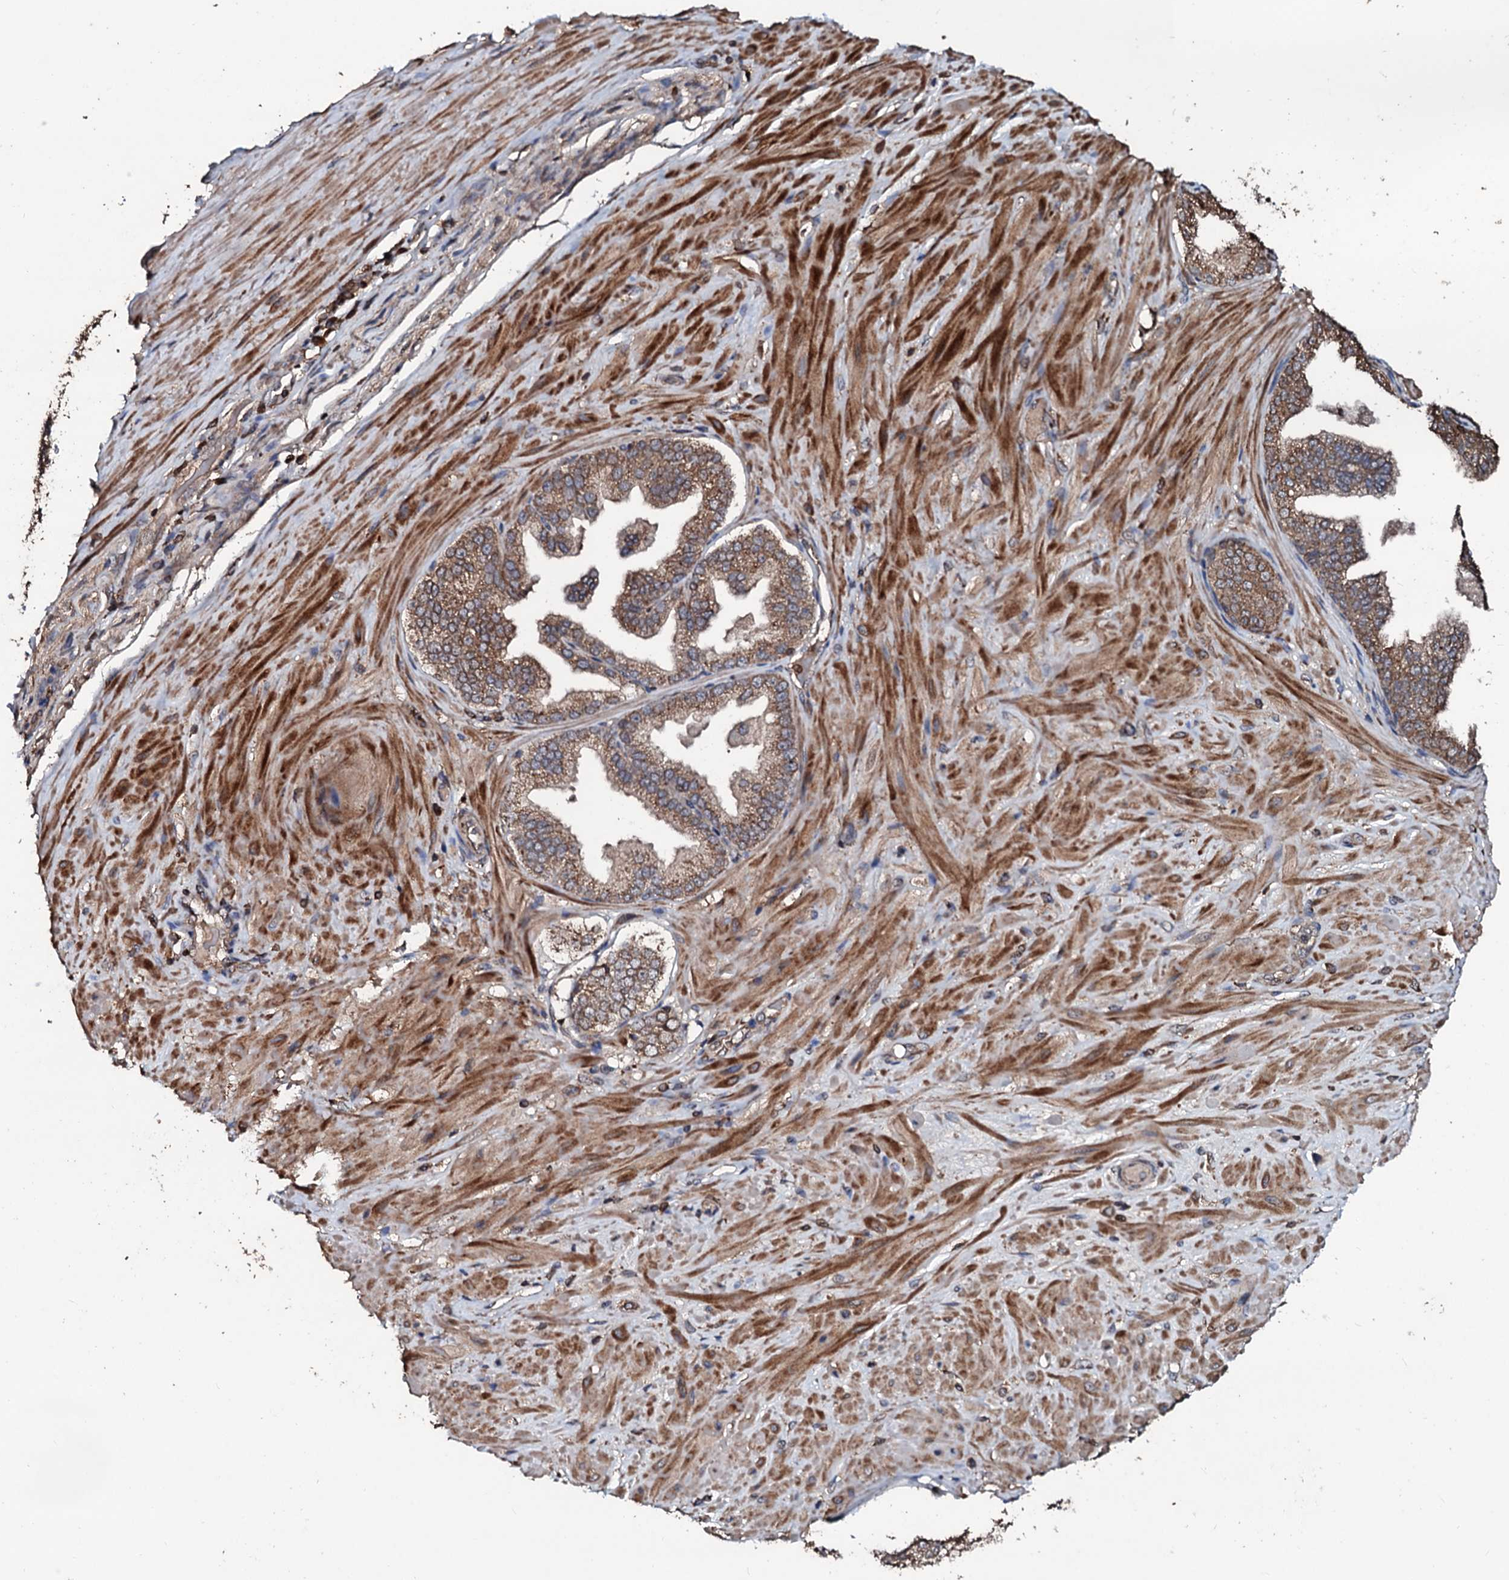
{"staining": {"intensity": "strong", "quantity": ">75%", "location": "cytoplasmic/membranous"}, "tissue": "soft tissue", "cell_type": "Chondrocytes", "image_type": "normal", "snomed": [{"axis": "morphology", "description": "Normal tissue, NOS"}, {"axis": "morphology", "description": "Adenocarcinoma, Low grade"}, {"axis": "topography", "description": "Prostate"}, {"axis": "topography", "description": "Peripheral nerve tissue"}], "caption": "Approximately >75% of chondrocytes in benign soft tissue demonstrate strong cytoplasmic/membranous protein staining as visualized by brown immunohistochemical staining.", "gene": "SDHAF2", "patient": {"sex": "male", "age": 63}}